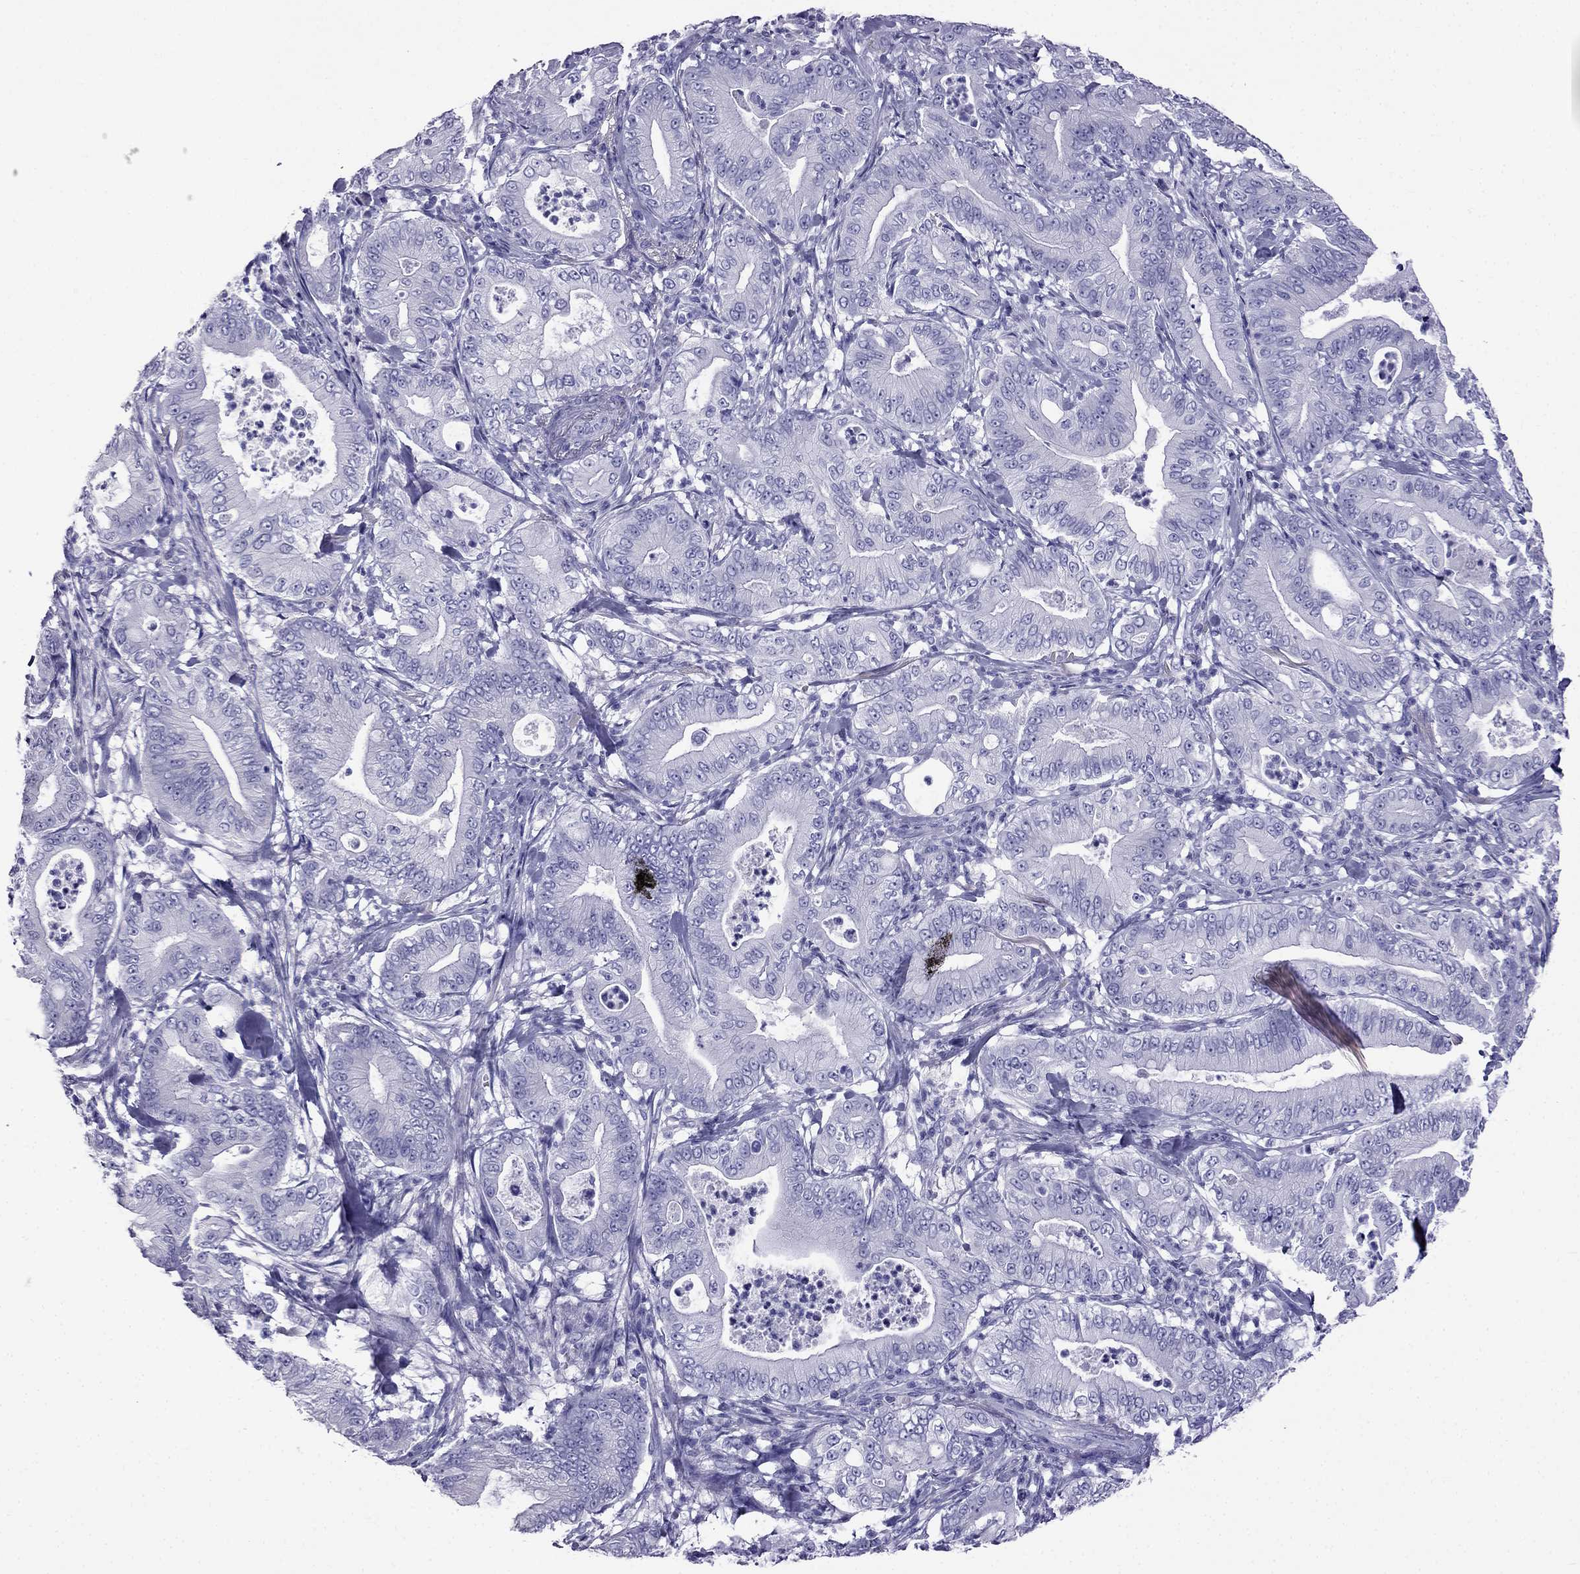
{"staining": {"intensity": "negative", "quantity": "none", "location": "none"}, "tissue": "pancreatic cancer", "cell_type": "Tumor cells", "image_type": "cancer", "snomed": [{"axis": "morphology", "description": "Adenocarcinoma, NOS"}, {"axis": "topography", "description": "Pancreas"}], "caption": "High power microscopy image of an IHC histopathology image of pancreatic cancer (adenocarcinoma), revealing no significant positivity in tumor cells.", "gene": "ARR3", "patient": {"sex": "male", "age": 71}}